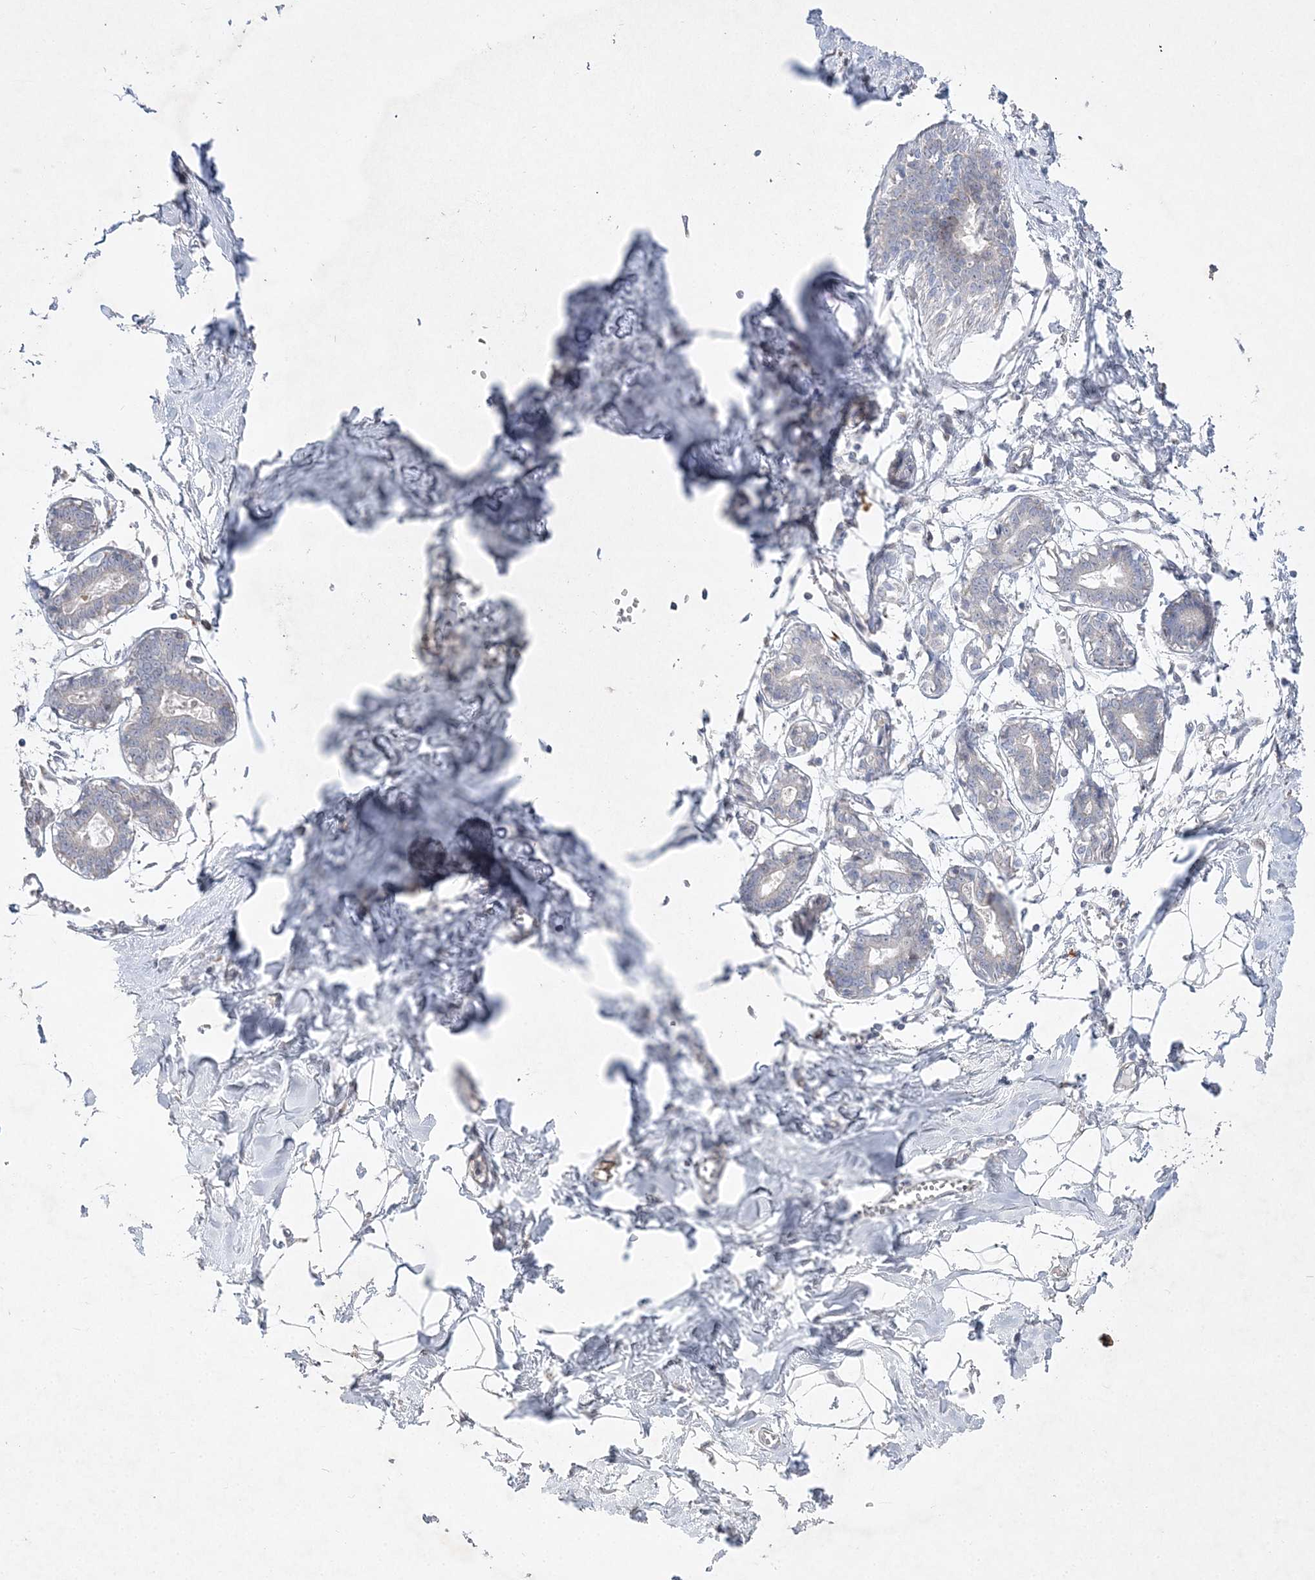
{"staining": {"intensity": "negative", "quantity": "none", "location": "none"}, "tissue": "breast", "cell_type": "Adipocytes", "image_type": "normal", "snomed": [{"axis": "morphology", "description": "Normal tissue, NOS"}, {"axis": "topography", "description": "Breast"}], "caption": "This image is of benign breast stained with immunohistochemistry (IHC) to label a protein in brown with the nuclei are counter-stained blue. There is no positivity in adipocytes.", "gene": "CLNK", "patient": {"sex": "female", "age": 27}}